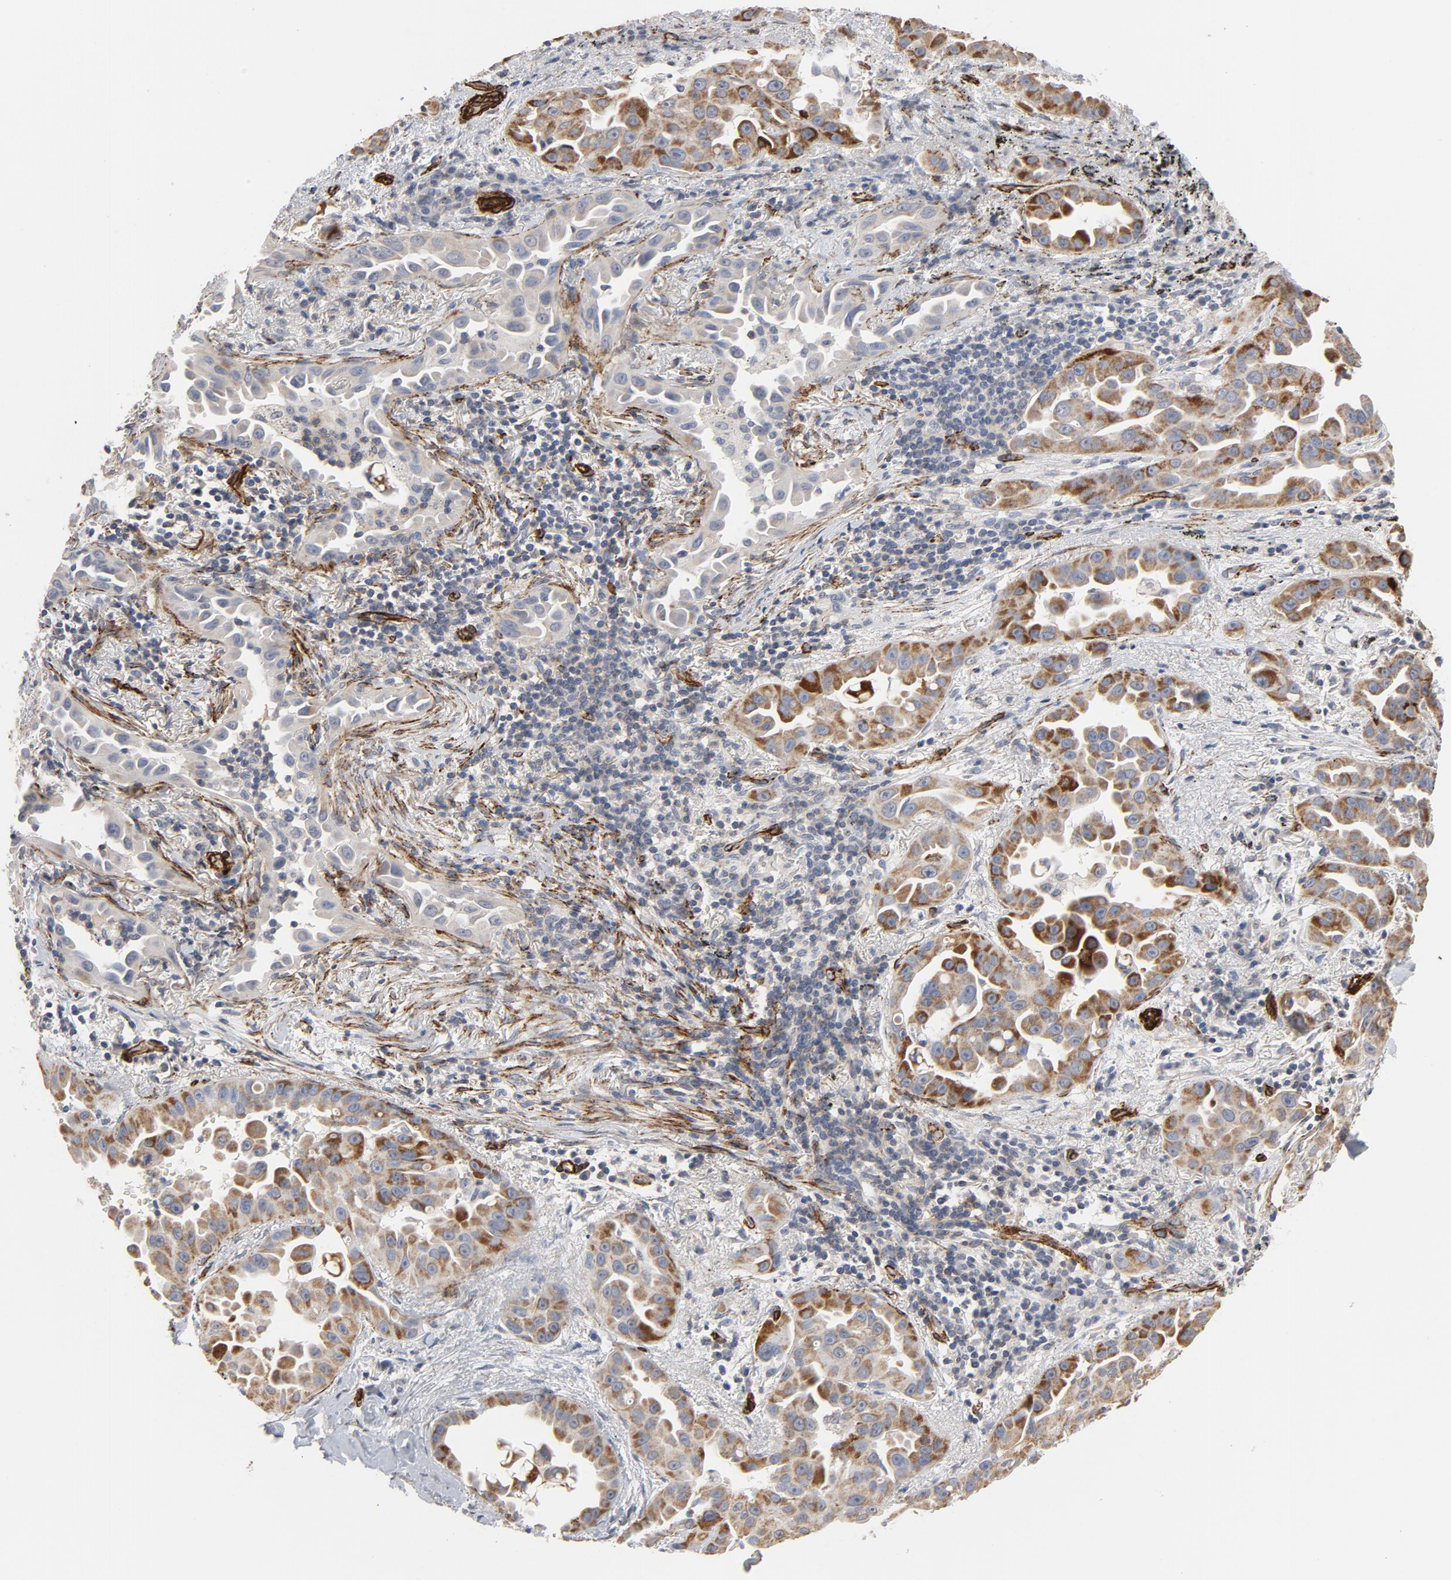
{"staining": {"intensity": "moderate", "quantity": ">75%", "location": "cytoplasmic/membranous"}, "tissue": "lung cancer", "cell_type": "Tumor cells", "image_type": "cancer", "snomed": [{"axis": "morphology", "description": "Normal tissue, NOS"}, {"axis": "morphology", "description": "Adenocarcinoma, NOS"}, {"axis": "topography", "description": "Bronchus"}], "caption": "Immunohistochemical staining of lung cancer (adenocarcinoma) reveals moderate cytoplasmic/membranous protein positivity in approximately >75% of tumor cells. The protein is shown in brown color, while the nuclei are stained blue.", "gene": "GNG2", "patient": {"sex": "male", "age": 68}}